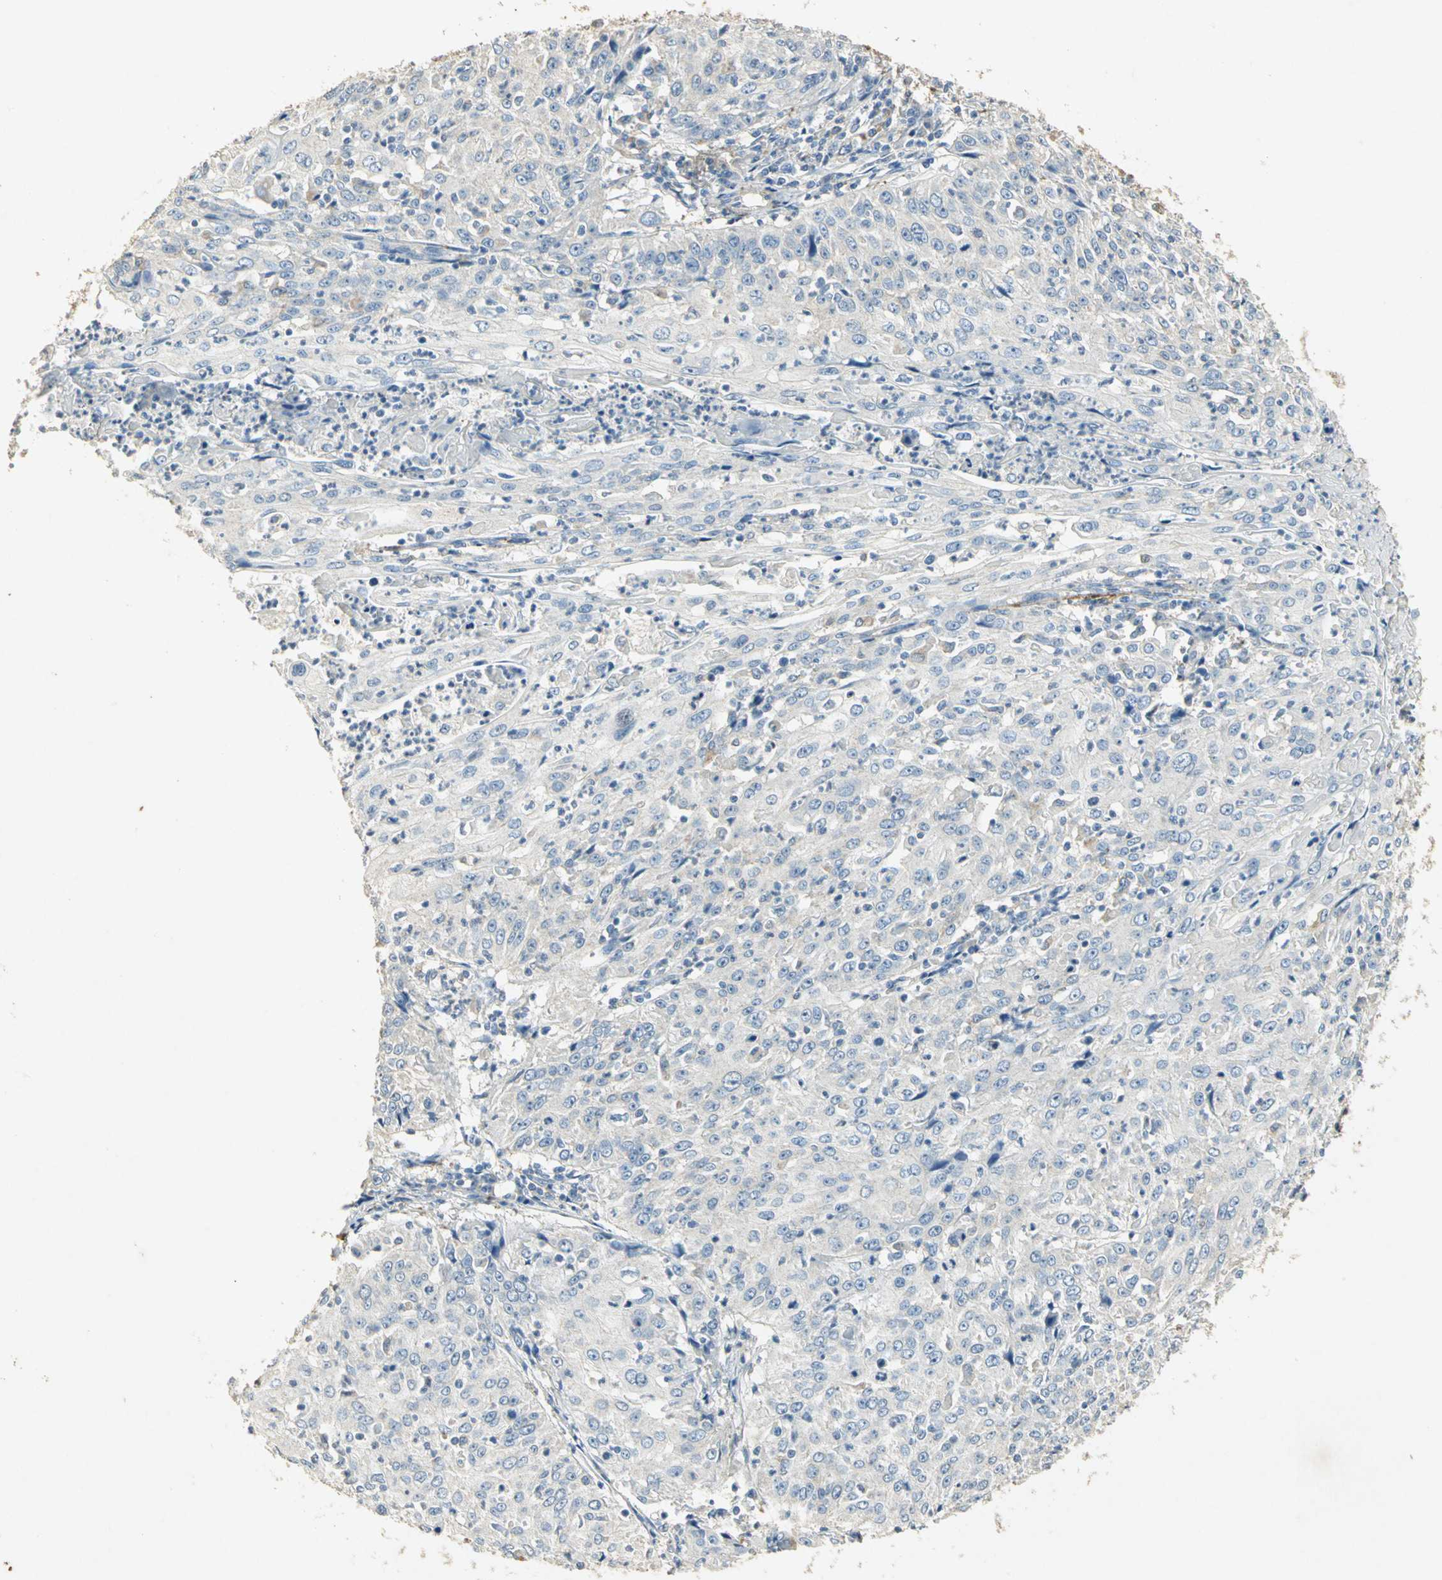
{"staining": {"intensity": "negative", "quantity": "none", "location": "none"}, "tissue": "cervical cancer", "cell_type": "Tumor cells", "image_type": "cancer", "snomed": [{"axis": "morphology", "description": "Squamous cell carcinoma, NOS"}, {"axis": "topography", "description": "Cervix"}], "caption": "Protein analysis of squamous cell carcinoma (cervical) displays no significant expression in tumor cells. Brightfield microscopy of immunohistochemistry (IHC) stained with DAB (brown) and hematoxylin (blue), captured at high magnification.", "gene": "ASB9", "patient": {"sex": "female", "age": 39}}